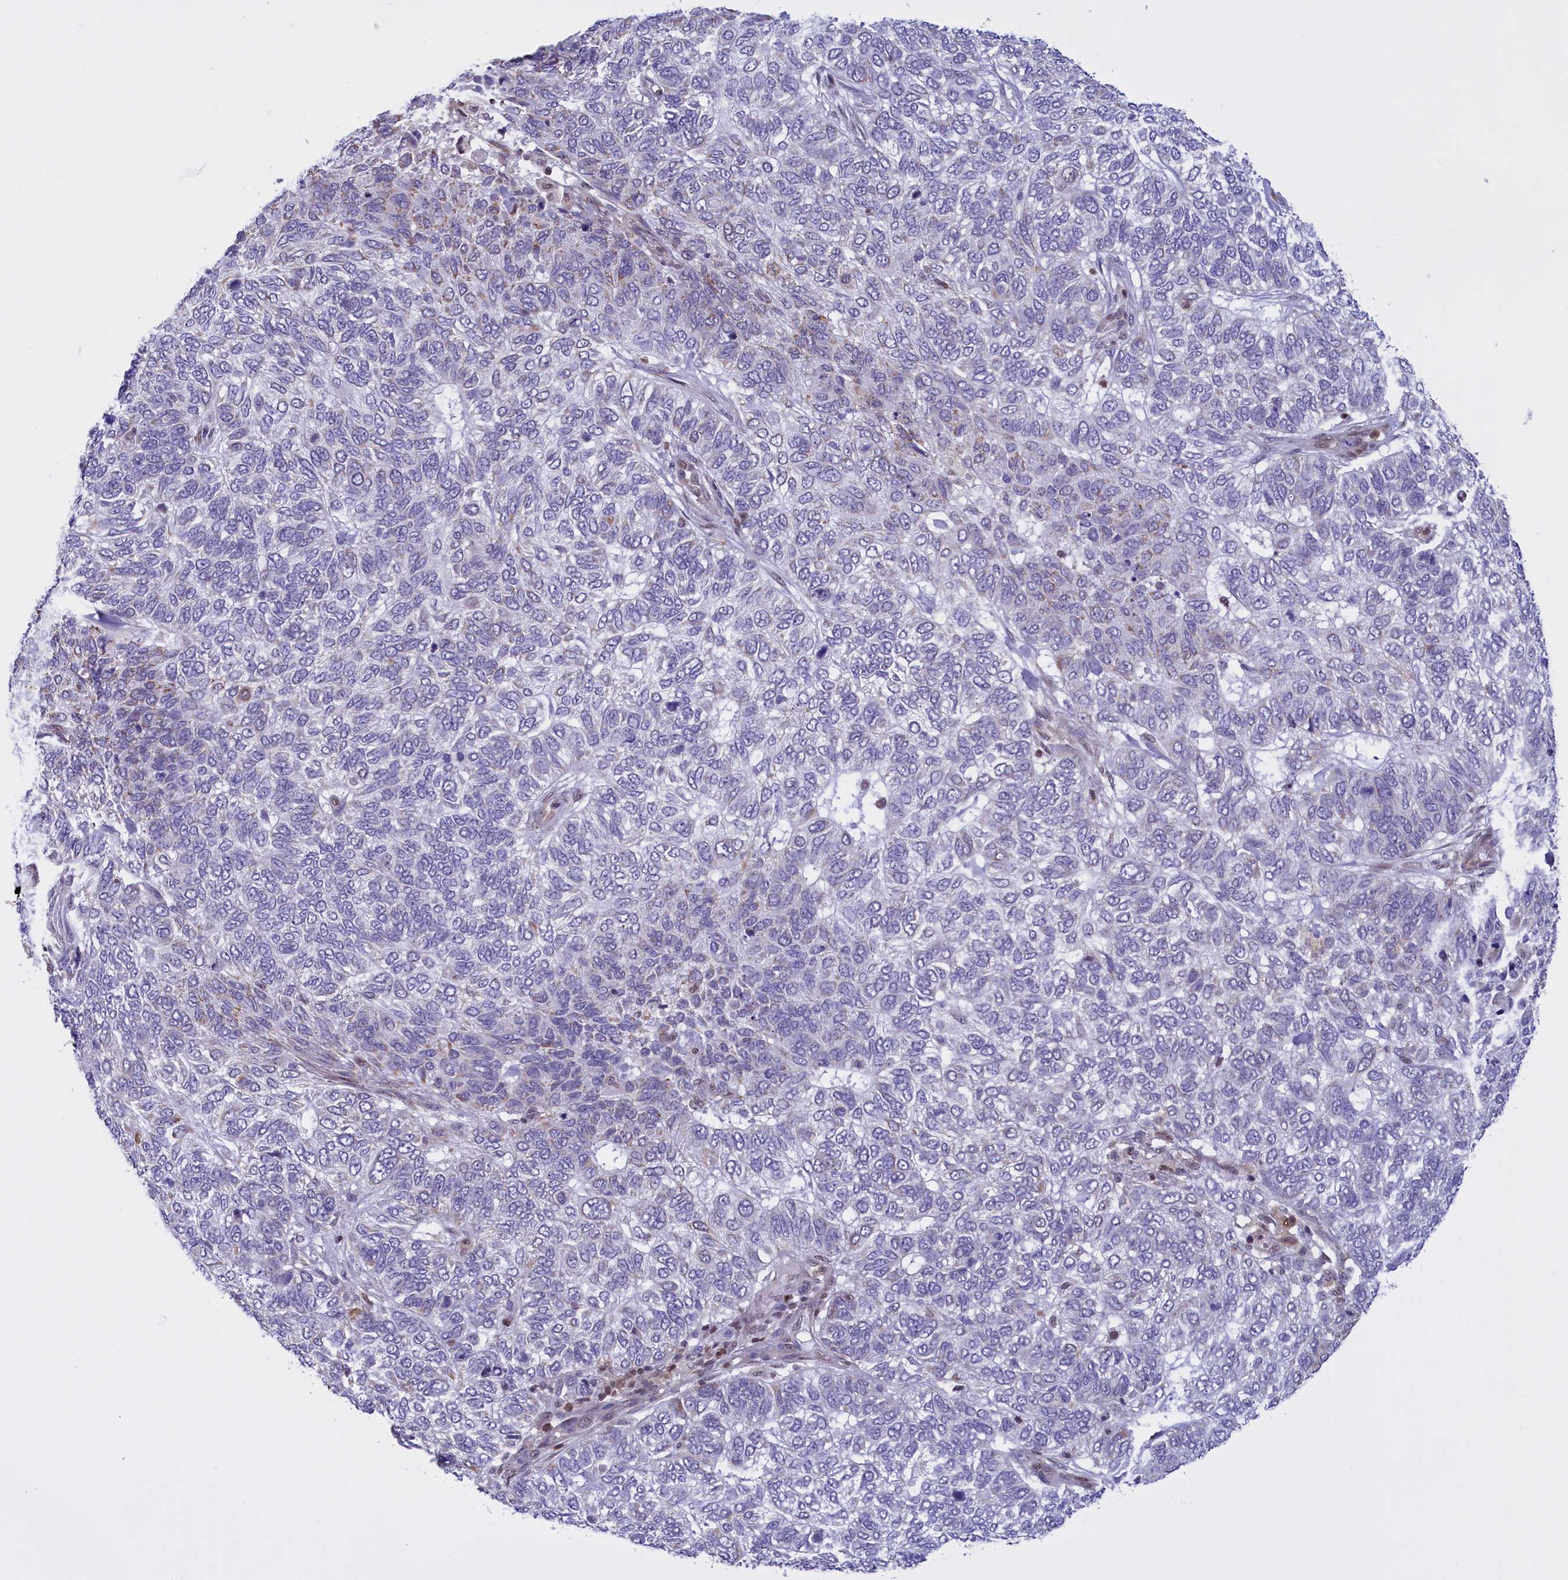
{"staining": {"intensity": "negative", "quantity": "none", "location": "none"}, "tissue": "skin cancer", "cell_type": "Tumor cells", "image_type": "cancer", "snomed": [{"axis": "morphology", "description": "Basal cell carcinoma"}, {"axis": "topography", "description": "Skin"}], "caption": "Skin cancer was stained to show a protein in brown. There is no significant positivity in tumor cells. (Stains: DAB IHC with hematoxylin counter stain, Microscopy: brightfield microscopy at high magnification).", "gene": "IZUMO2", "patient": {"sex": "female", "age": 65}}